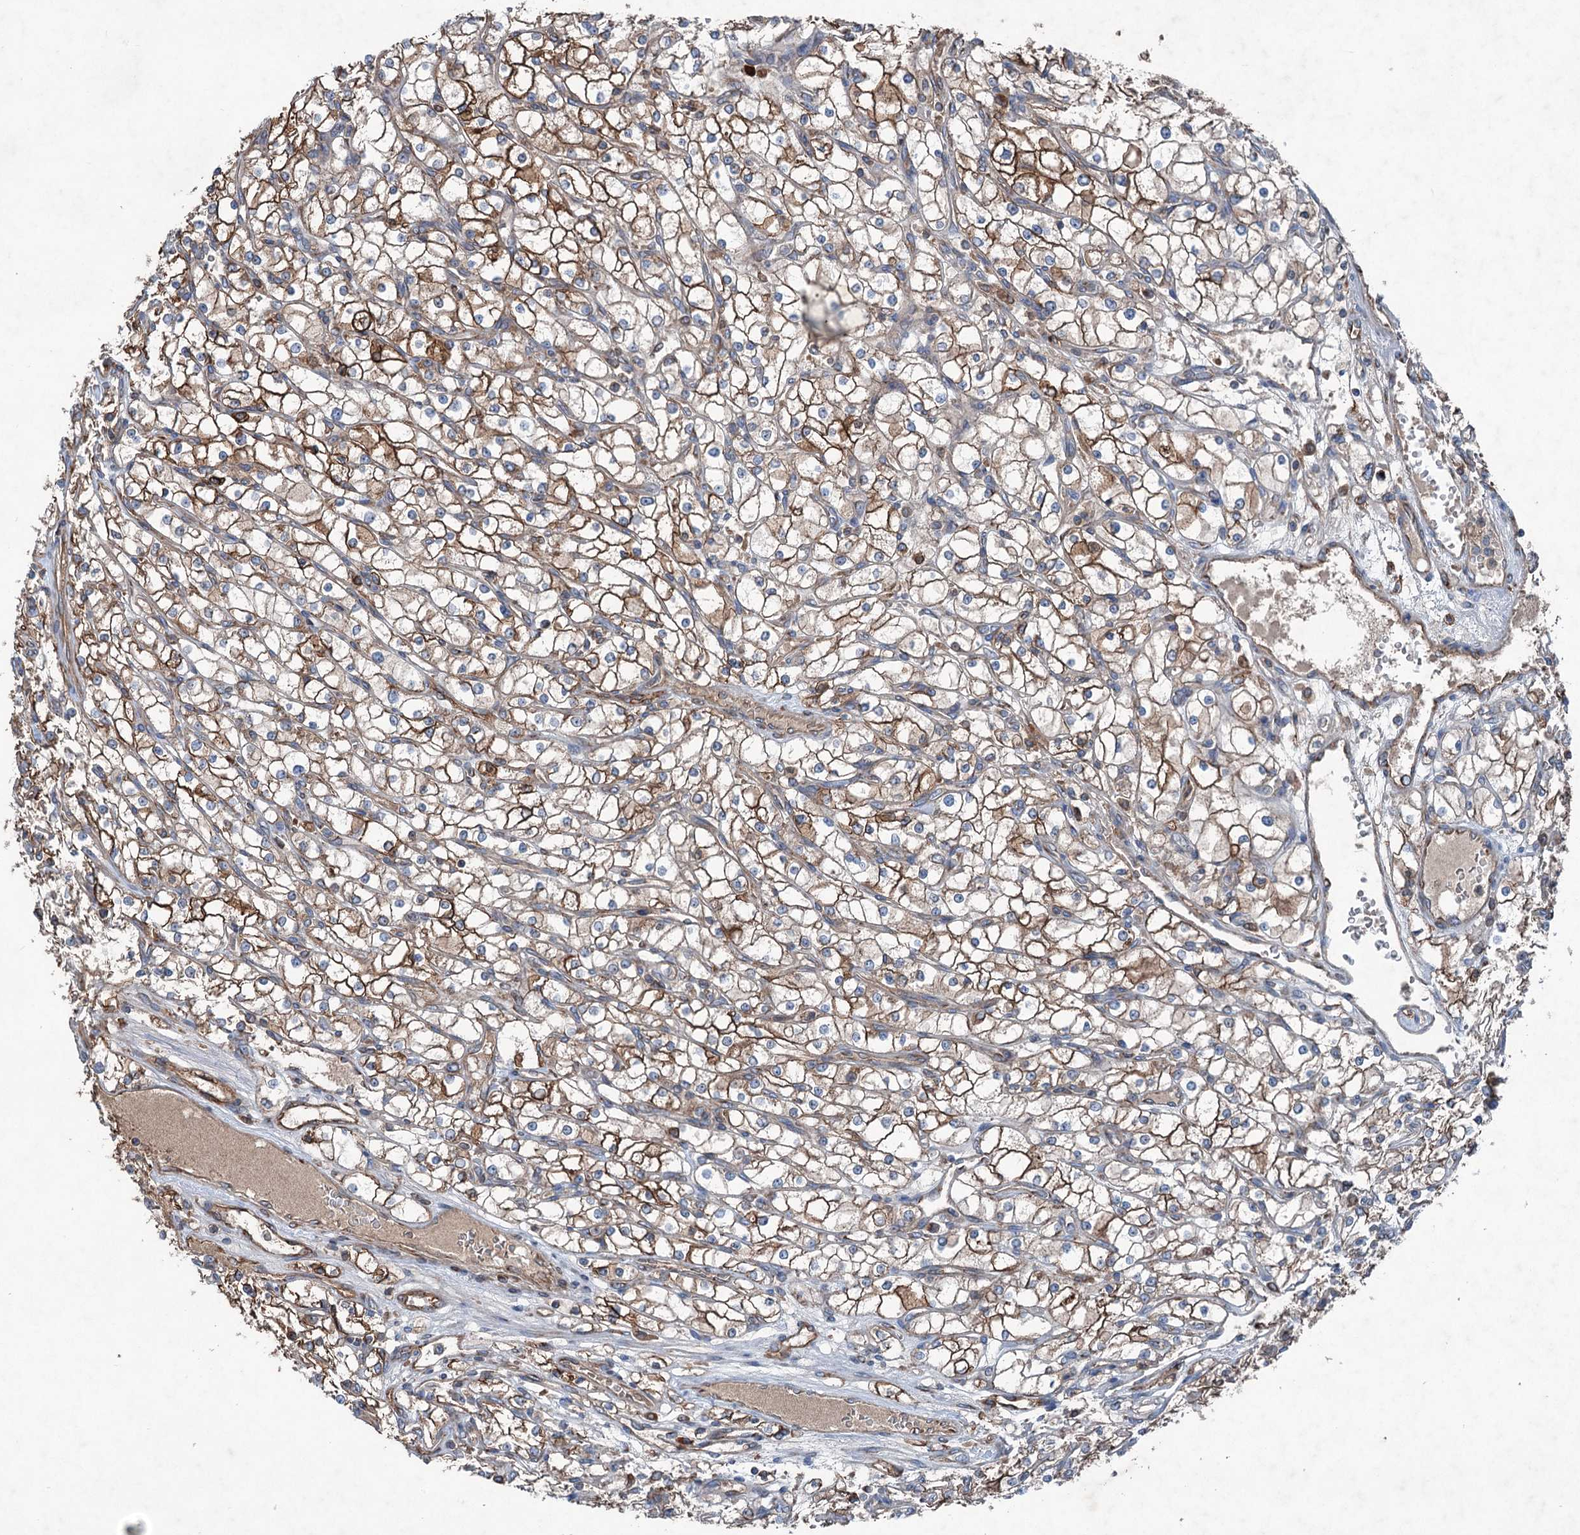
{"staining": {"intensity": "strong", "quantity": "25%-75%", "location": "cytoplasmic/membranous"}, "tissue": "renal cancer", "cell_type": "Tumor cells", "image_type": "cancer", "snomed": [{"axis": "morphology", "description": "Adenocarcinoma, NOS"}, {"axis": "topography", "description": "Kidney"}], "caption": "Protein expression analysis of human adenocarcinoma (renal) reveals strong cytoplasmic/membranous expression in approximately 25%-75% of tumor cells. The staining was performed using DAB, with brown indicating positive protein expression. Nuclei are stained blue with hematoxylin.", "gene": "CALCOCO1", "patient": {"sex": "male", "age": 80}}